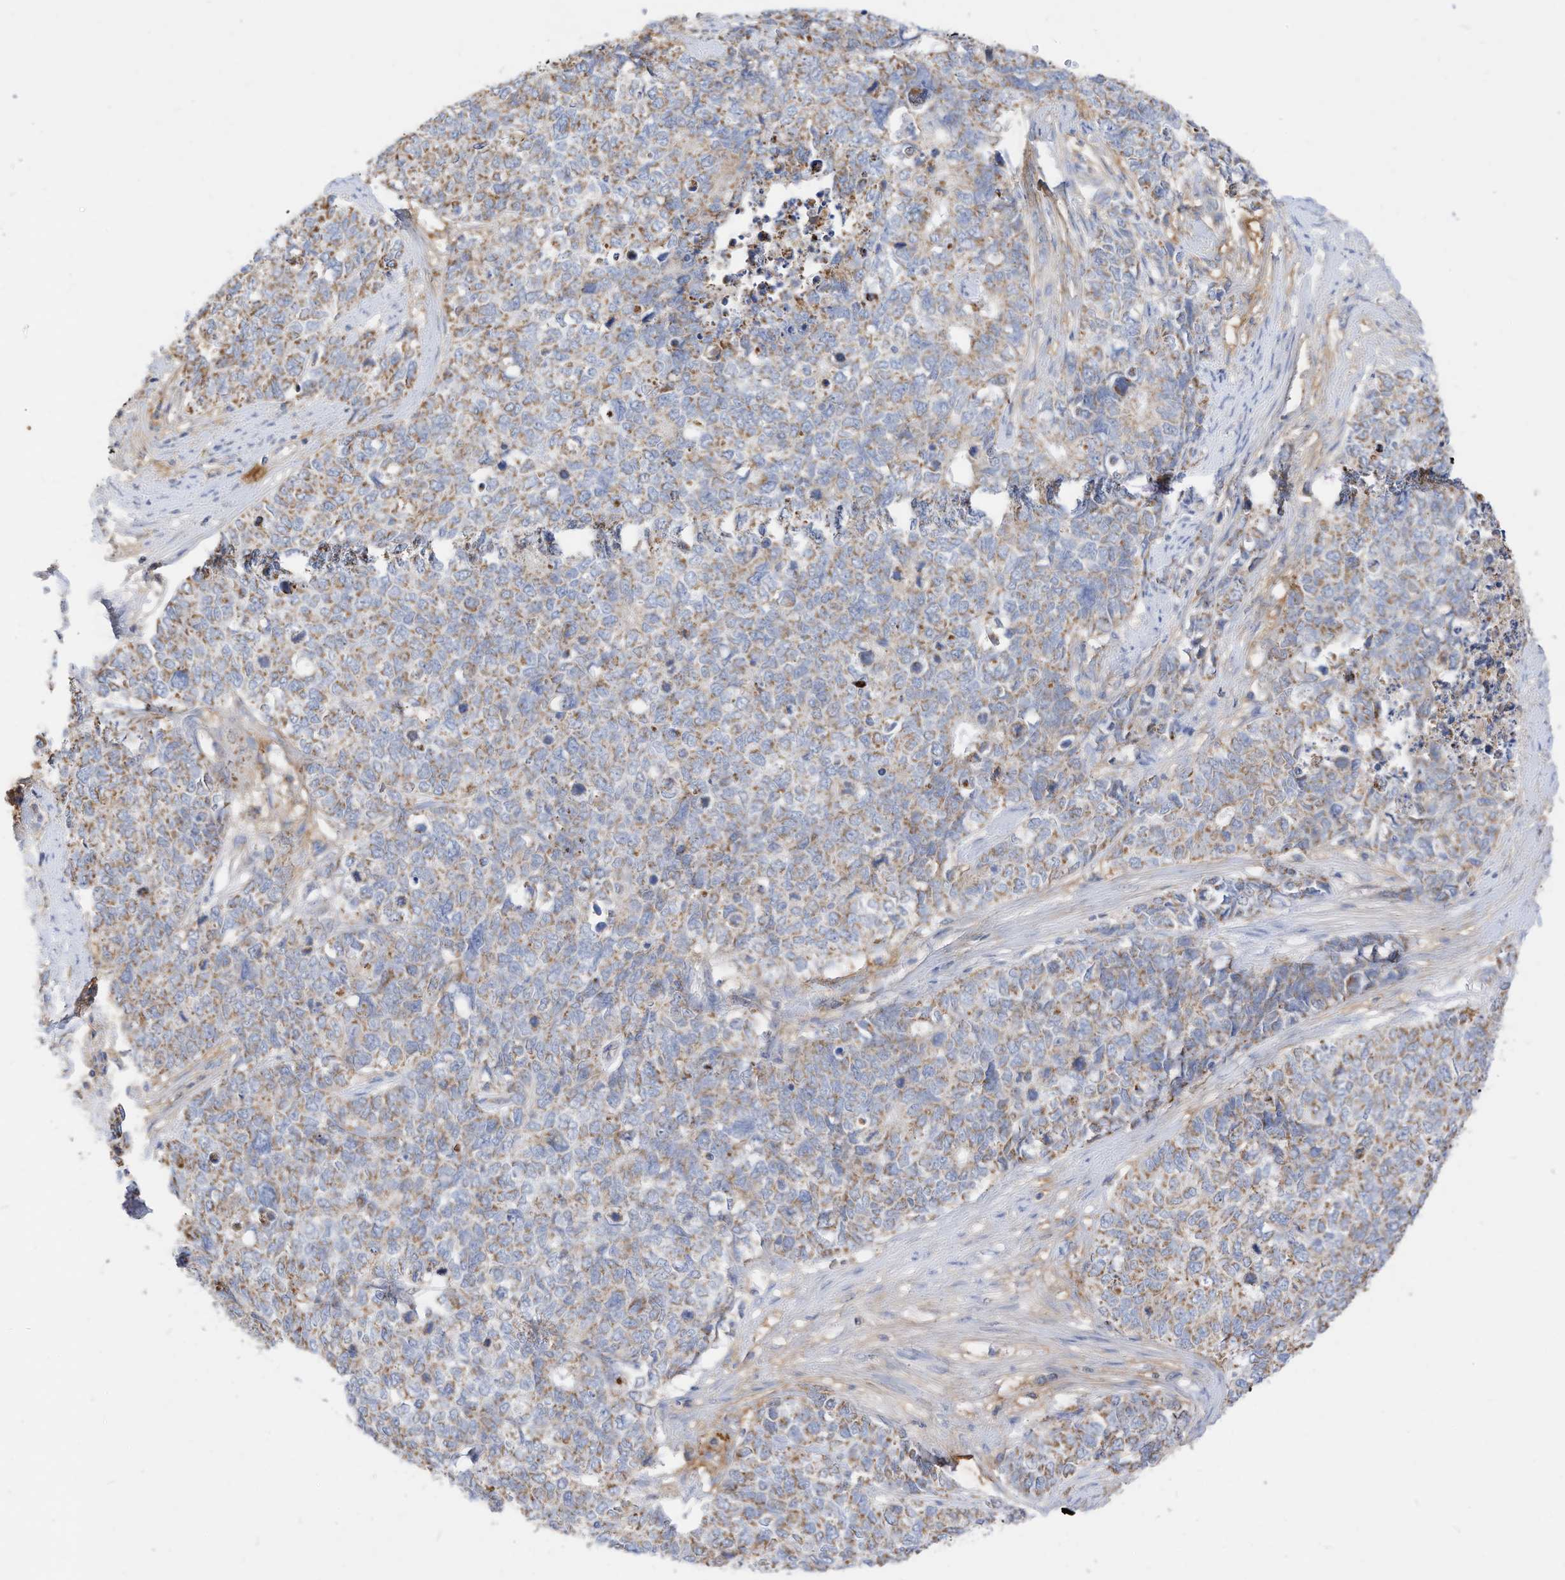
{"staining": {"intensity": "moderate", "quantity": "25%-75%", "location": "cytoplasmic/membranous"}, "tissue": "cervical cancer", "cell_type": "Tumor cells", "image_type": "cancer", "snomed": [{"axis": "morphology", "description": "Squamous cell carcinoma, NOS"}, {"axis": "topography", "description": "Cervix"}], "caption": "A photomicrograph of human cervical cancer (squamous cell carcinoma) stained for a protein demonstrates moderate cytoplasmic/membranous brown staining in tumor cells. The staining was performed using DAB, with brown indicating positive protein expression. Nuclei are stained blue with hematoxylin.", "gene": "RHOH", "patient": {"sex": "female", "age": 63}}